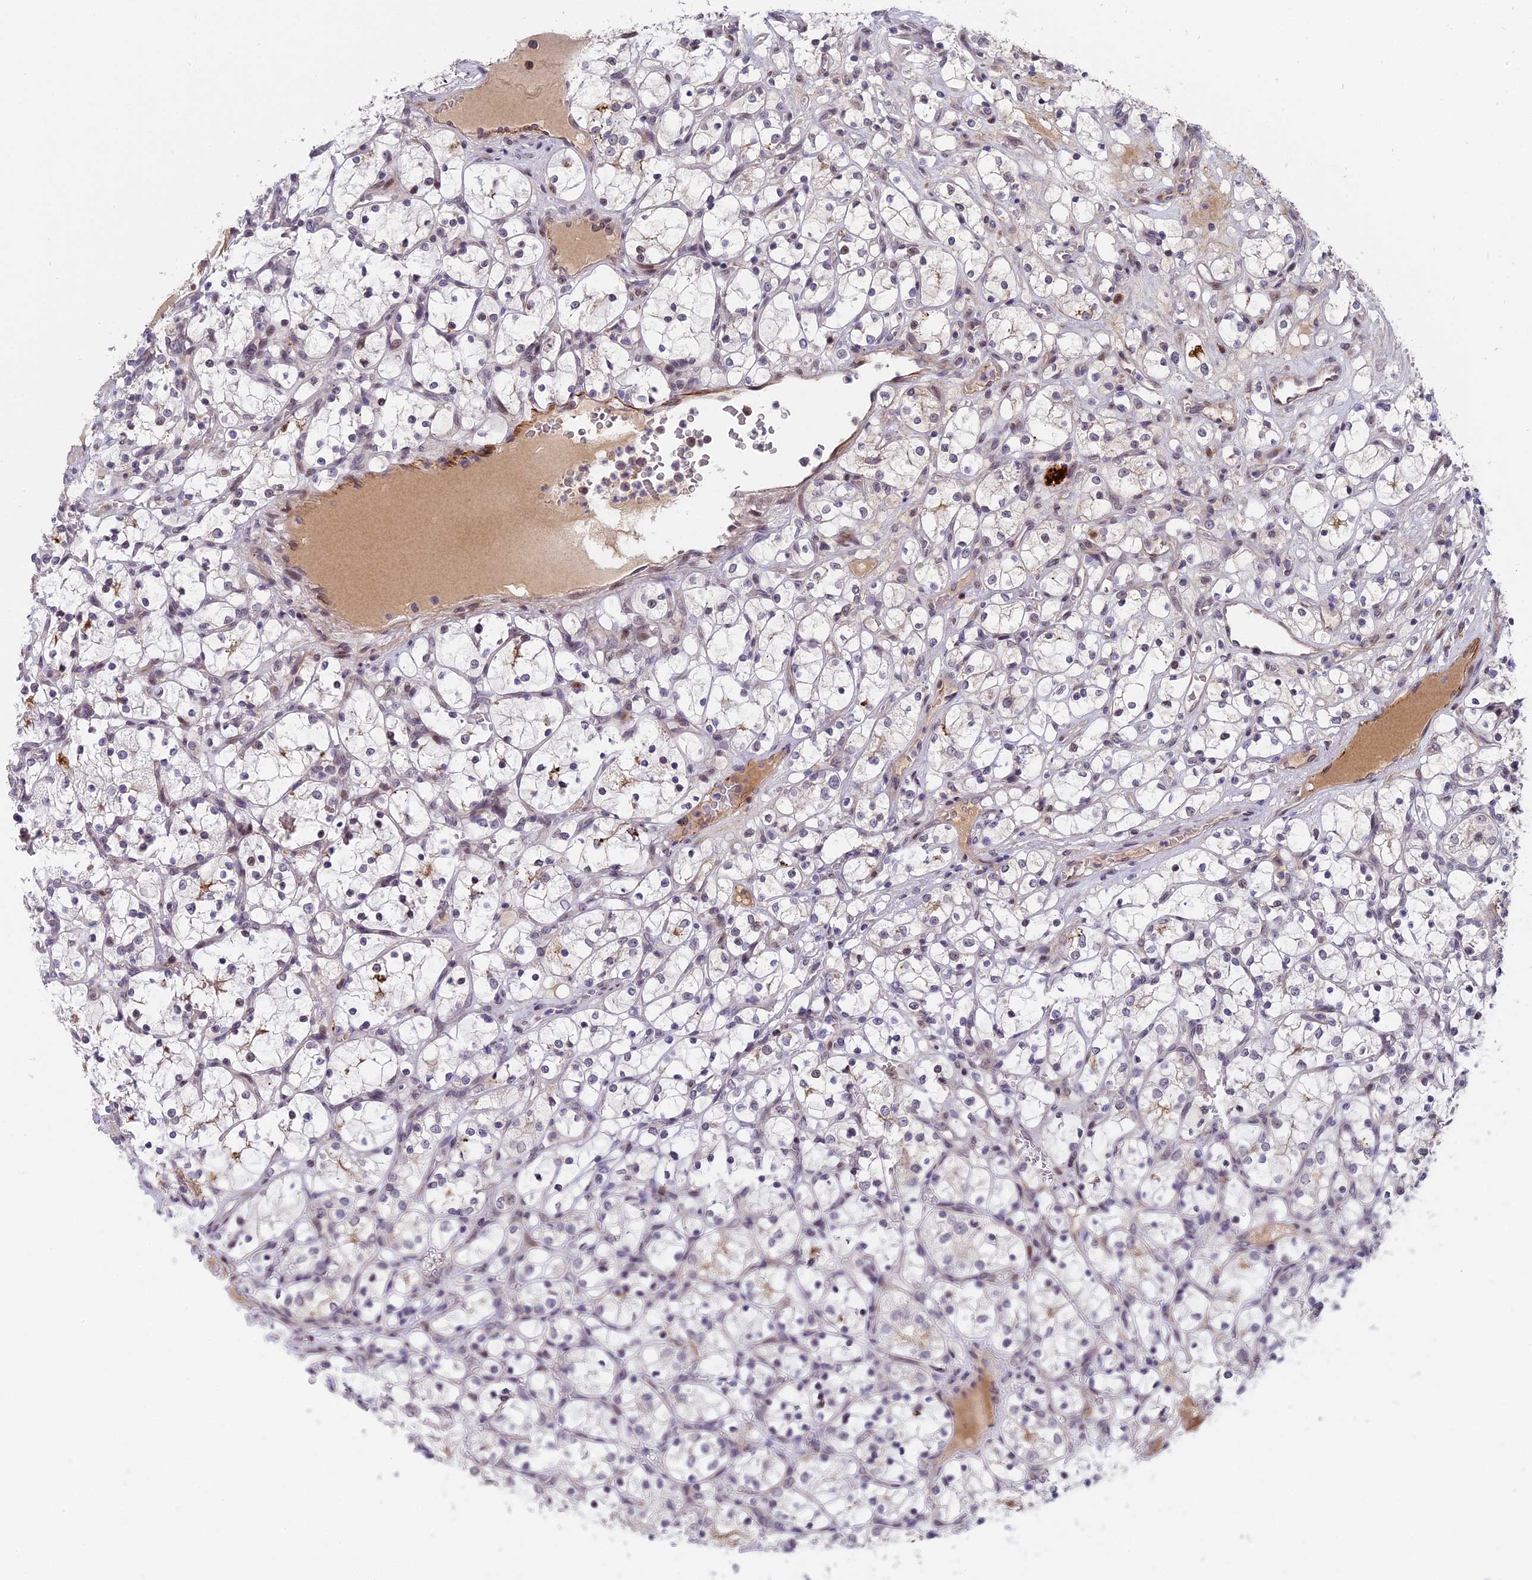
{"staining": {"intensity": "negative", "quantity": "none", "location": "none"}, "tissue": "renal cancer", "cell_type": "Tumor cells", "image_type": "cancer", "snomed": [{"axis": "morphology", "description": "Adenocarcinoma, NOS"}, {"axis": "topography", "description": "Kidney"}], "caption": "This is an immunohistochemistry image of renal cancer. There is no staining in tumor cells.", "gene": "PYGO1", "patient": {"sex": "female", "age": 69}}